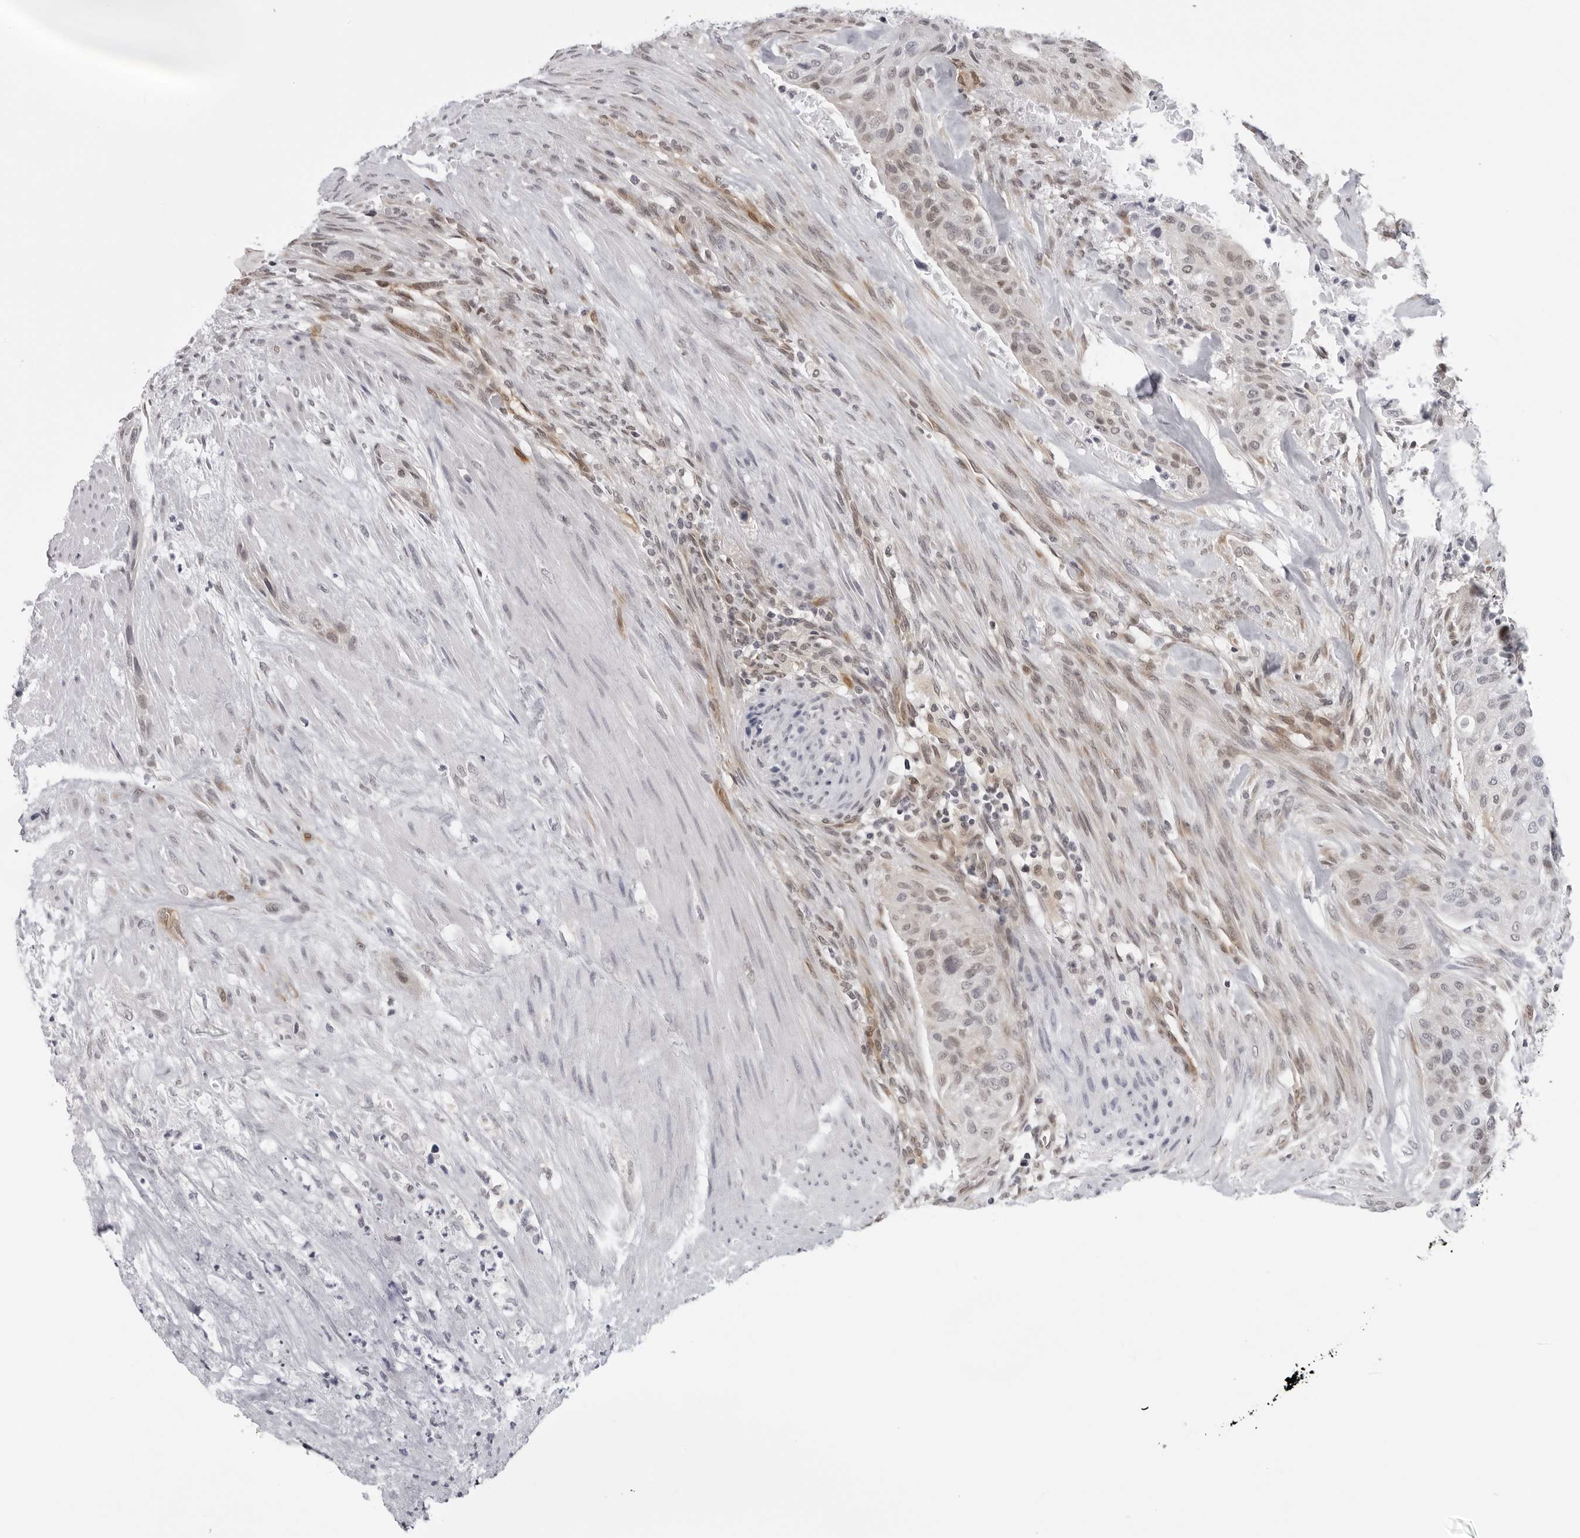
{"staining": {"intensity": "negative", "quantity": "none", "location": "none"}, "tissue": "urothelial cancer", "cell_type": "Tumor cells", "image_type": "cancer", "snomed": [{"axis": "morphology", "description": "Urothelial carcinoma, High grade"}, {"axis": "topography", "description": "Urinary bladder"}], "caption": "IHC histopathology image of neoplastic tissue: urothelial cancer stained with DAB reveals no significant protein staining in tumor cells.", "gene": "CASP7", "patient": {"sex": "male", "age": 35}}